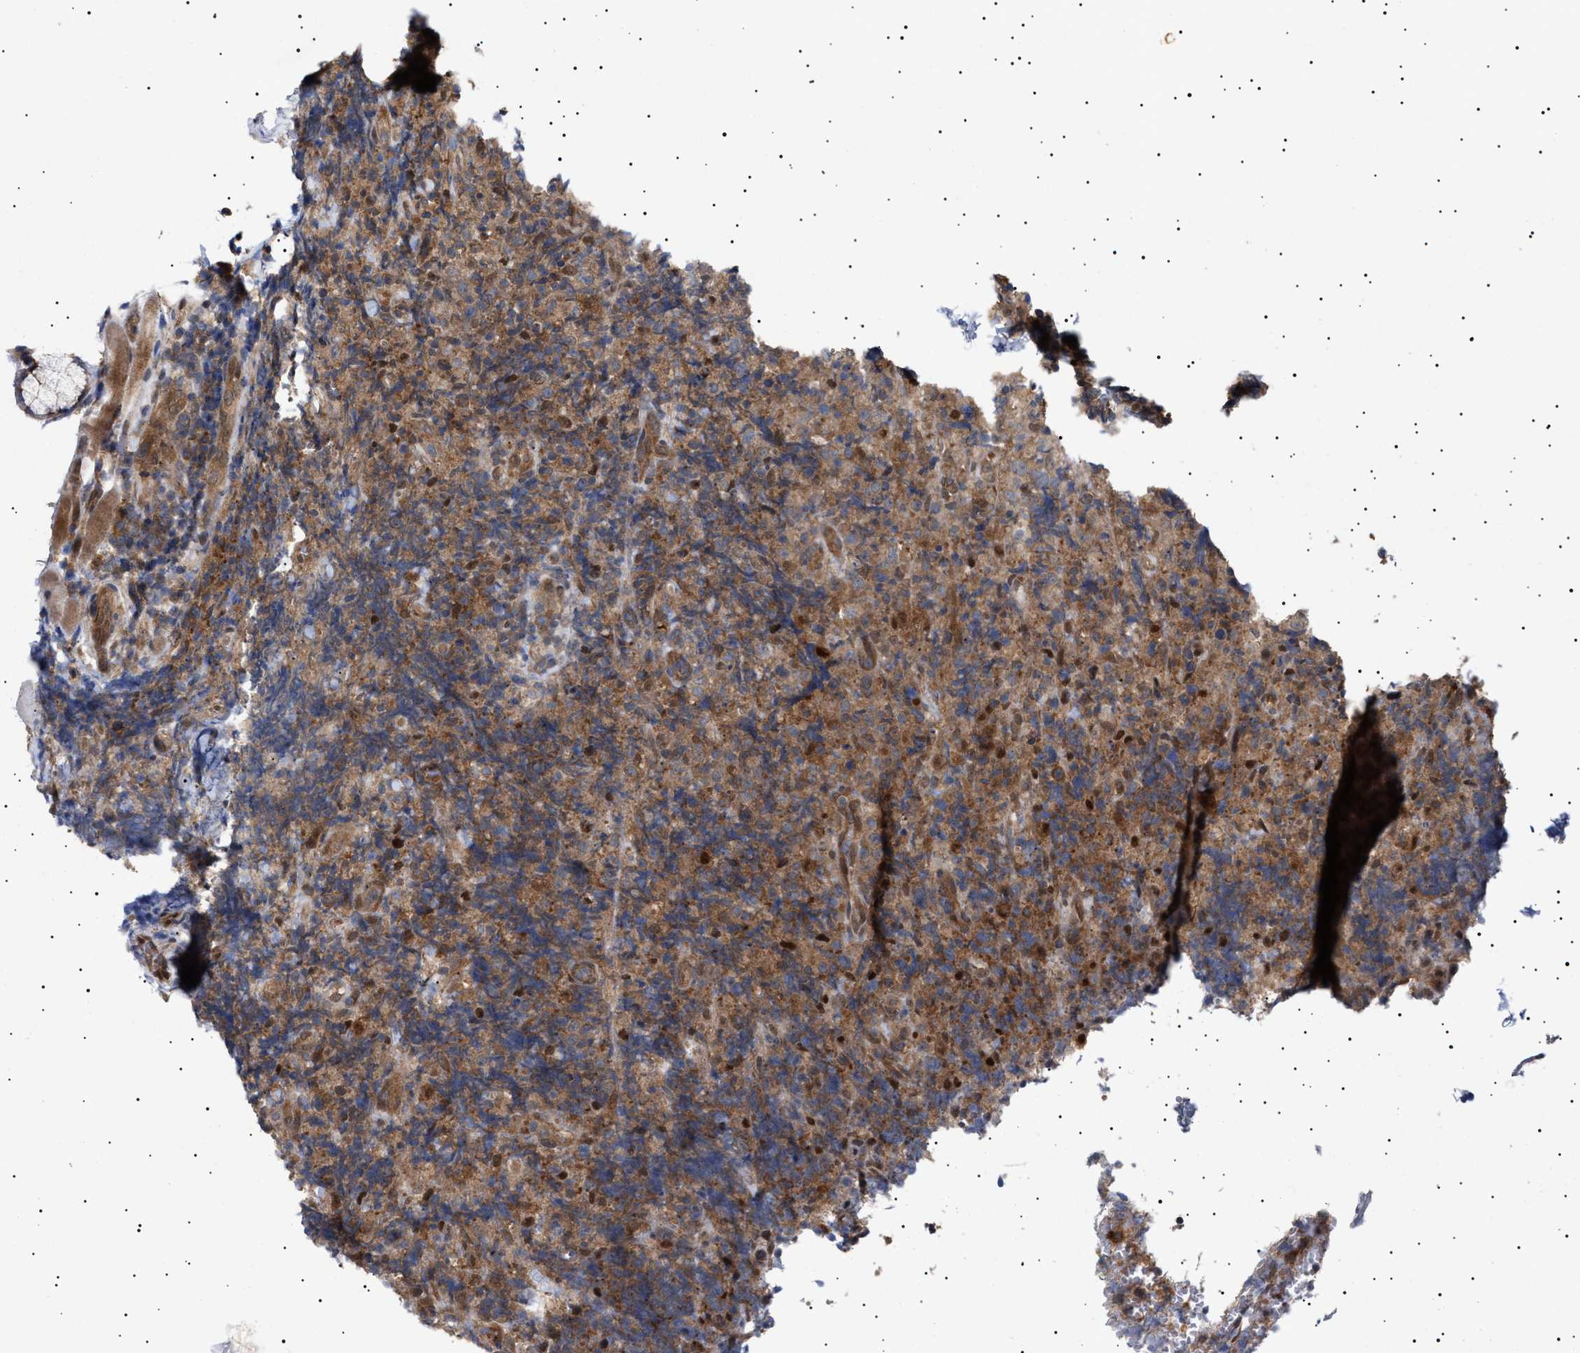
{"staining": {"intensity": "moderate", "quantity": "25%-75%", "location": "cytoplasmic/membranous"}, "tissue": "lymphoma", "cell_type": "Tumor cells", "image_type": "cancer", "snomed": [{"axis": "morphology", "description": "Malignant lymphoma, non-Hodgkin's type, High grade"}, {"axis": "topography", "description": "Tonsil"}], "caption": "Immunohistochemical staining of human lymphoma demonstrates medium levels of moderate cytoplasmic/membranous staining in approximately 25%-75% of tumor cells. The staining was performed using DAB (3,3'-diaminobenzidine), with brown indicating positive protein expression. Nuclei are stained blue with hematoxylin.", "gene": "NPLOC4", "patient": {"sex": "female", "age": 36}}